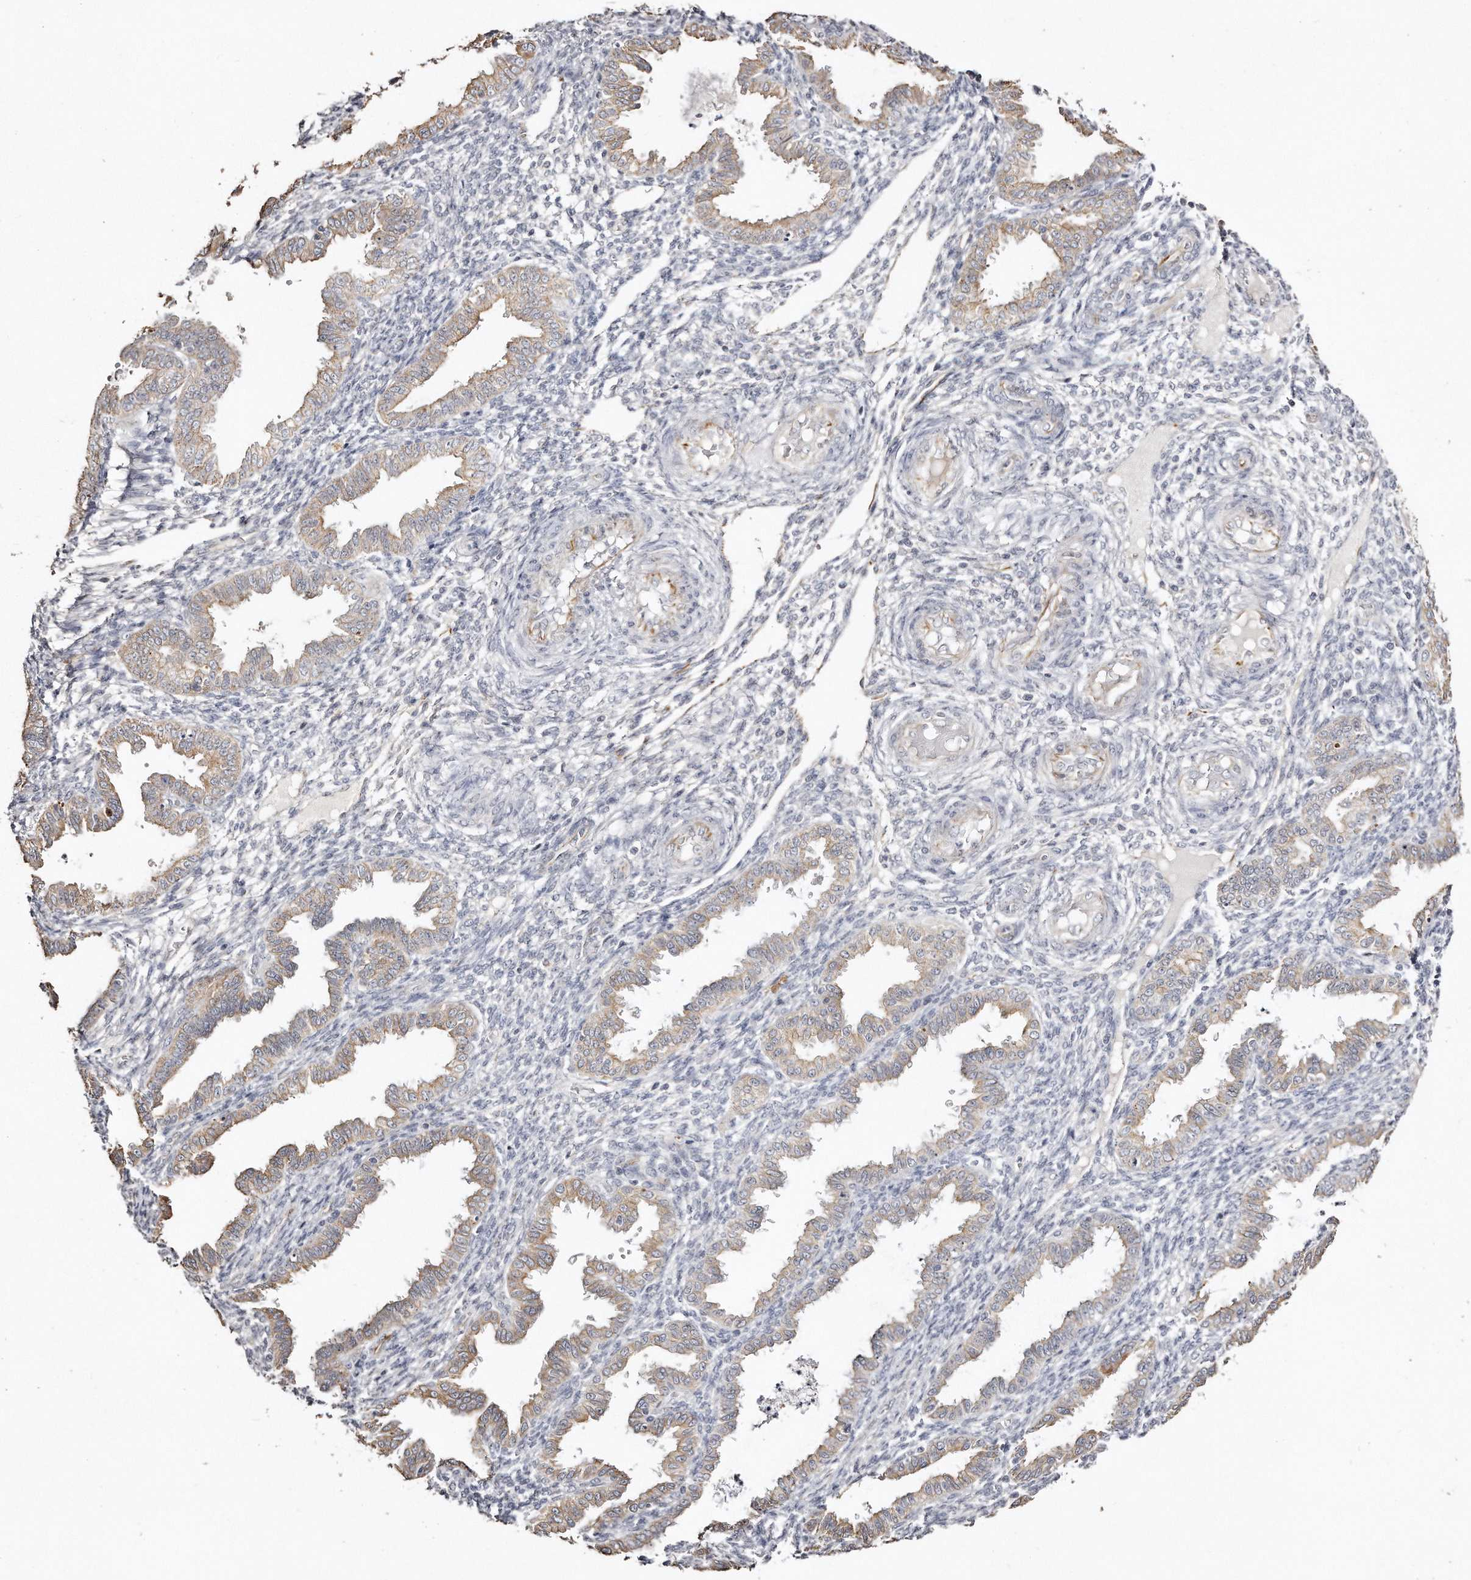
{"staining": {"intensity": "negative", "quantity": "none", "location": "none"}, "tissue": "endometrium", "cell_type": "Cells in endometrial stroma", "image_type": "normal", "snomed": [{"axis": "morphology", "description": "Normal tissue, NOS"}, {"axis": "topography", "description": "Endometrium"}], "caption": "A photomicrograph of human endometrium is negative for staining in cells in endometrial stroma. The staining was performed using DAB to visualize the protein expression in brown, while the nuclei were stained in blue with hematoxylin (Magnification: 20x).", "gene": "ZYG11A", "patient": {"sex": "female", "age": 33}}